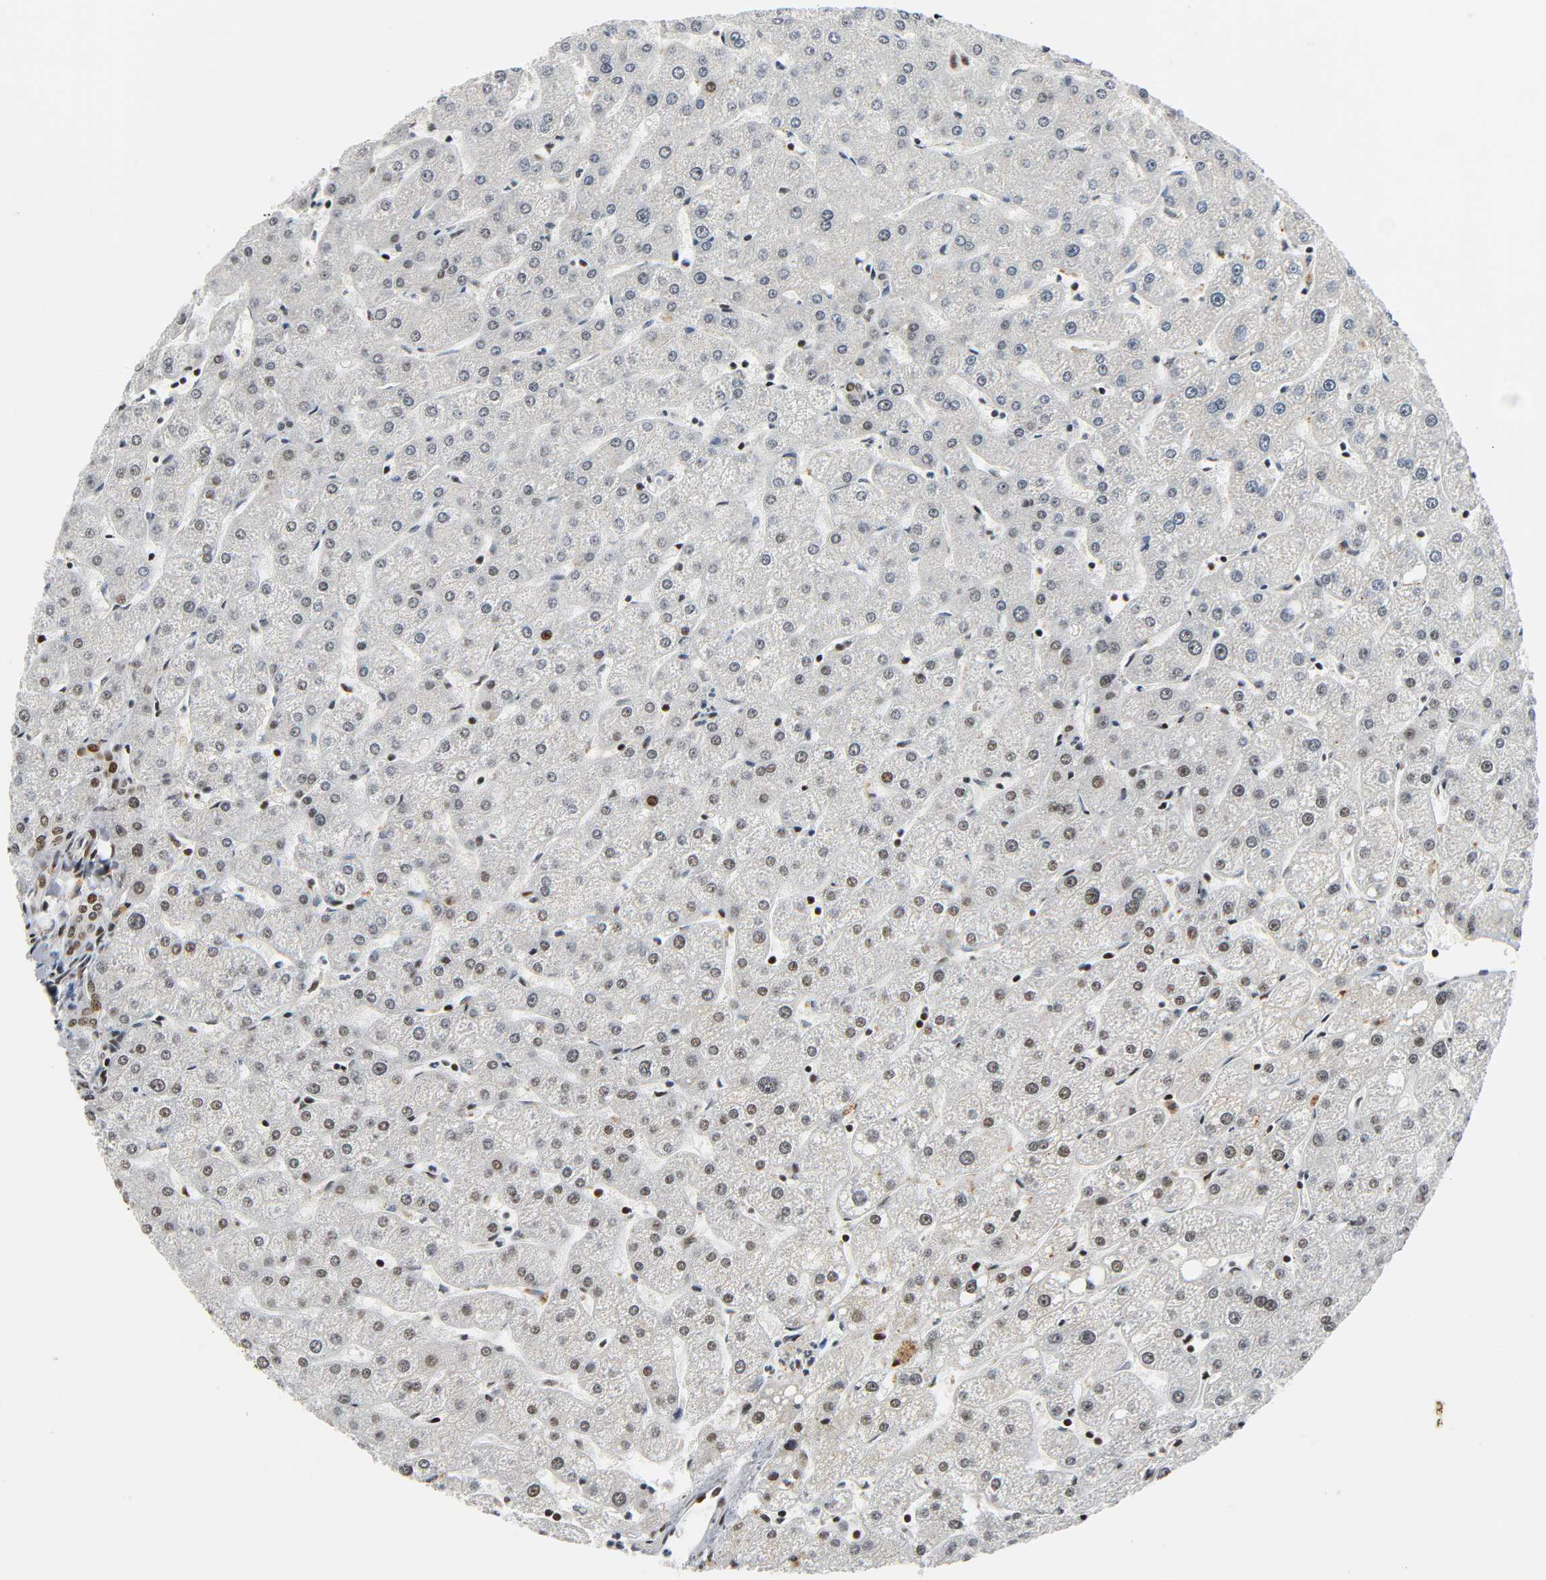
{"staining": {"intensity": "strong", "quantity": ">75%", "location": "nuclear"}, "tissue": "liver", "cell_type": "Cholangiocytes", "image_type": "normal", "snomed": [{"axis": "morphology", "description": "Normal tissue, NOS"}, {"axis": "topography", "description": "Liver"}], "caption": "Protein staining reveals strong nuclear staining in approximately >75% of cholangiocytes in normal liver. Nuclei are stained in blue.", "gene": "CDK9", "patient": {"sex": "male", "age": 67}}